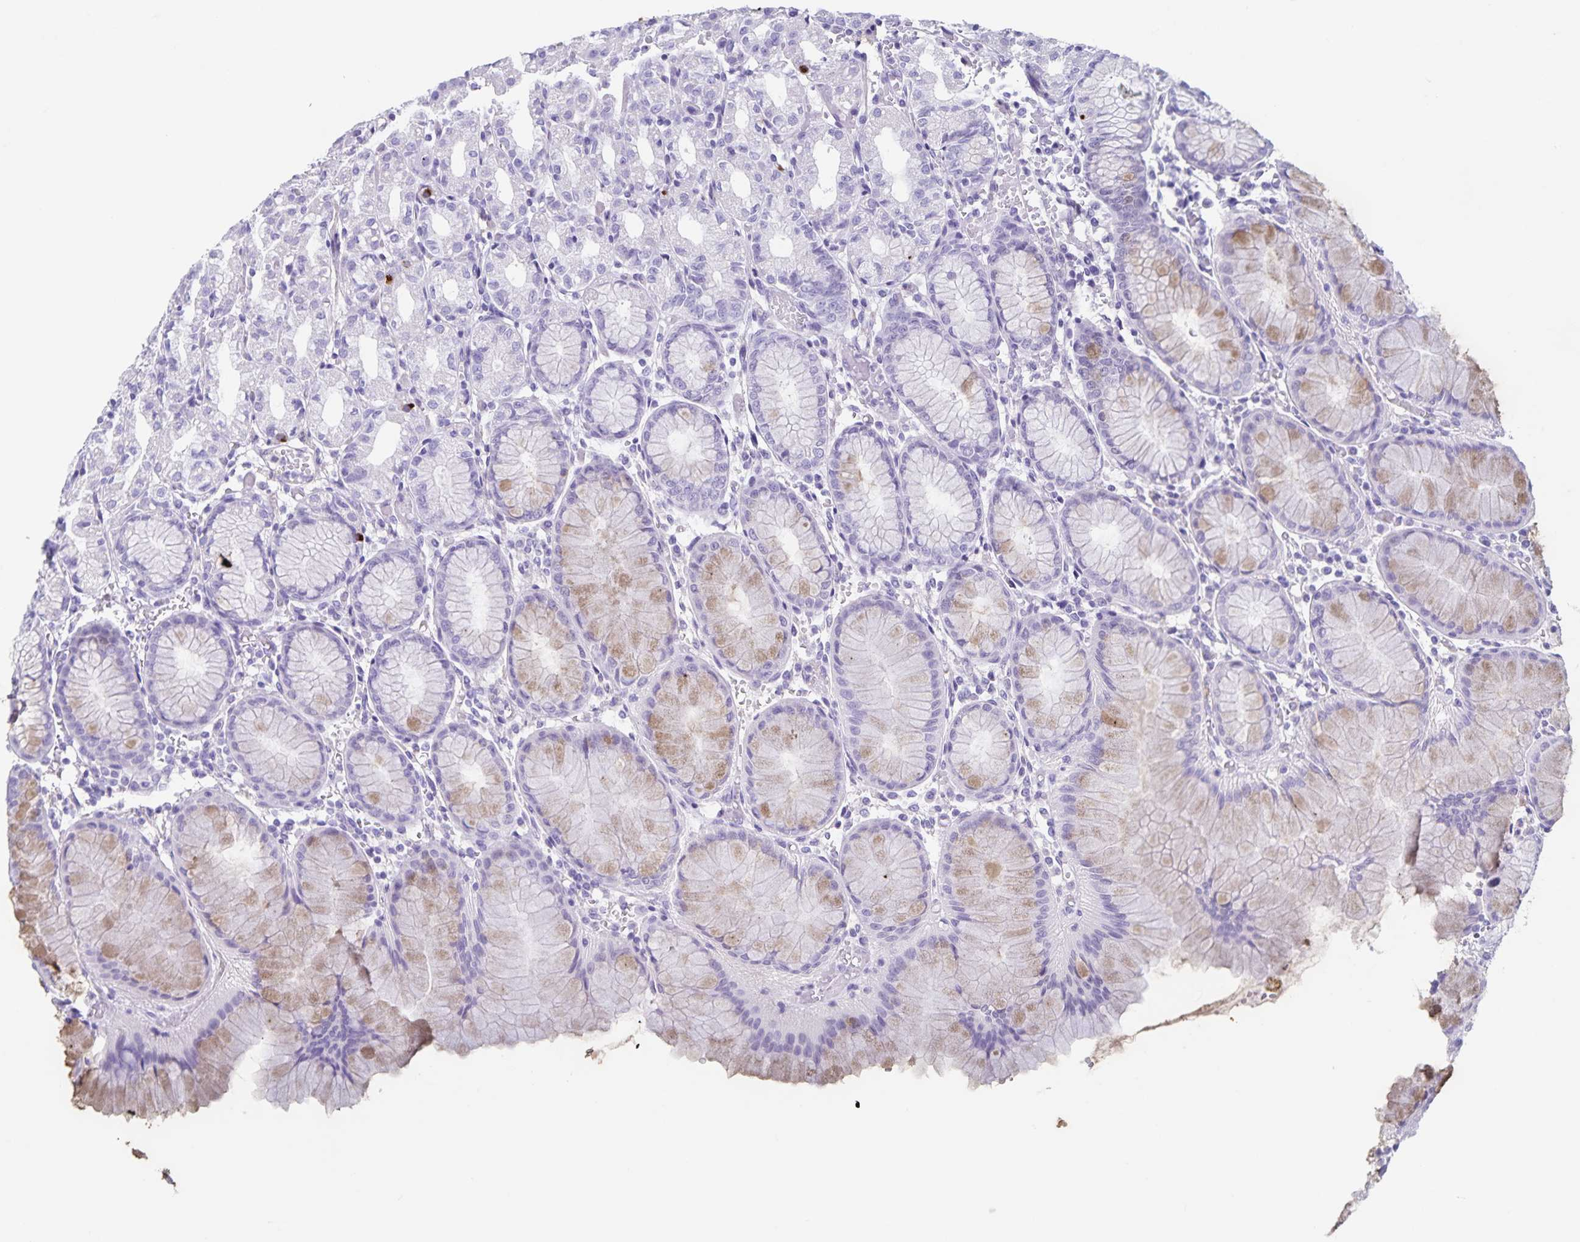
{"staining": {"intensity": "weak", "quantity": "<25%", "location": "cytoplasmic/membranous"}, "tissue": "stomach", "cell_type": "Glandular cells", "image_type": "normal", "snomed": [{"axis": "morphology", "description": "Normal tissue, NOS"}, {"axis": "topography", "description": "Stomach"}], "caption": "Immunohistochemistry (IHC) photomicrograph of unremarkable stomach: human stomach stained with DAB (3,3'-diaminobenzidine) reveals no significant protein positivity in glandular cells.", "gene": "C11orf42", "patient": {"sex": "female", "age": 57}}